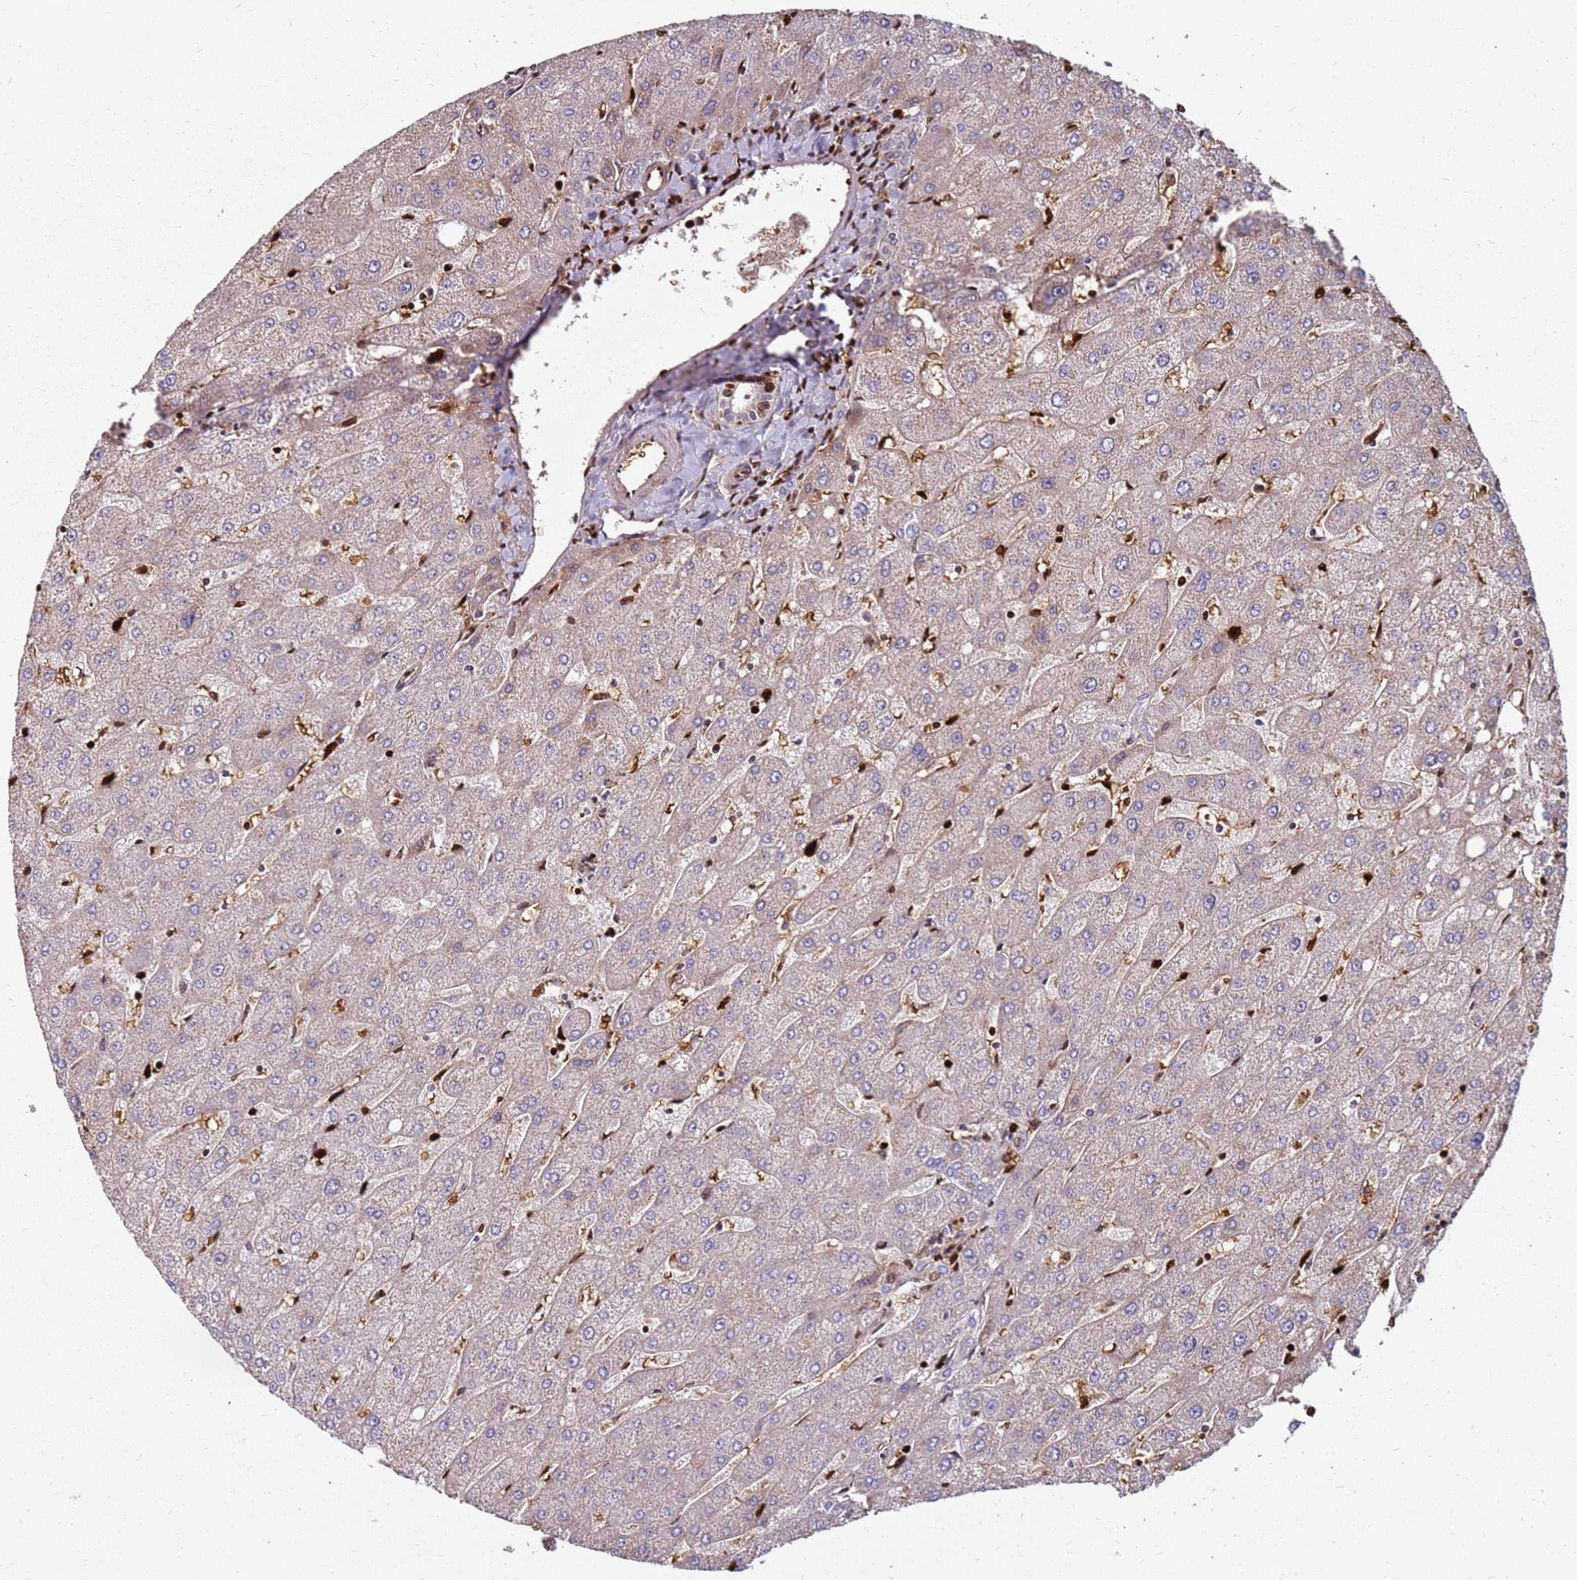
{"staining": {"intensity": "strong", "quantity": "<25%", "location": "nuclear"}, "tissue": "liver", "cell_type": "Cholangiocytes", "image_type": "normal", "snomed": [{"axis": "morphology", "description": "Normal tissue, NOS"}, {"axis": "topography", "description": "Liver"}], "caption": "Strong nuclear expression for a protein is identified in approximately <25% of cholangiocytes of benign liver using immunohistochemistry (IHC).", "gene": "RNF11", "patient": {"sex": "male", "age": 67}}